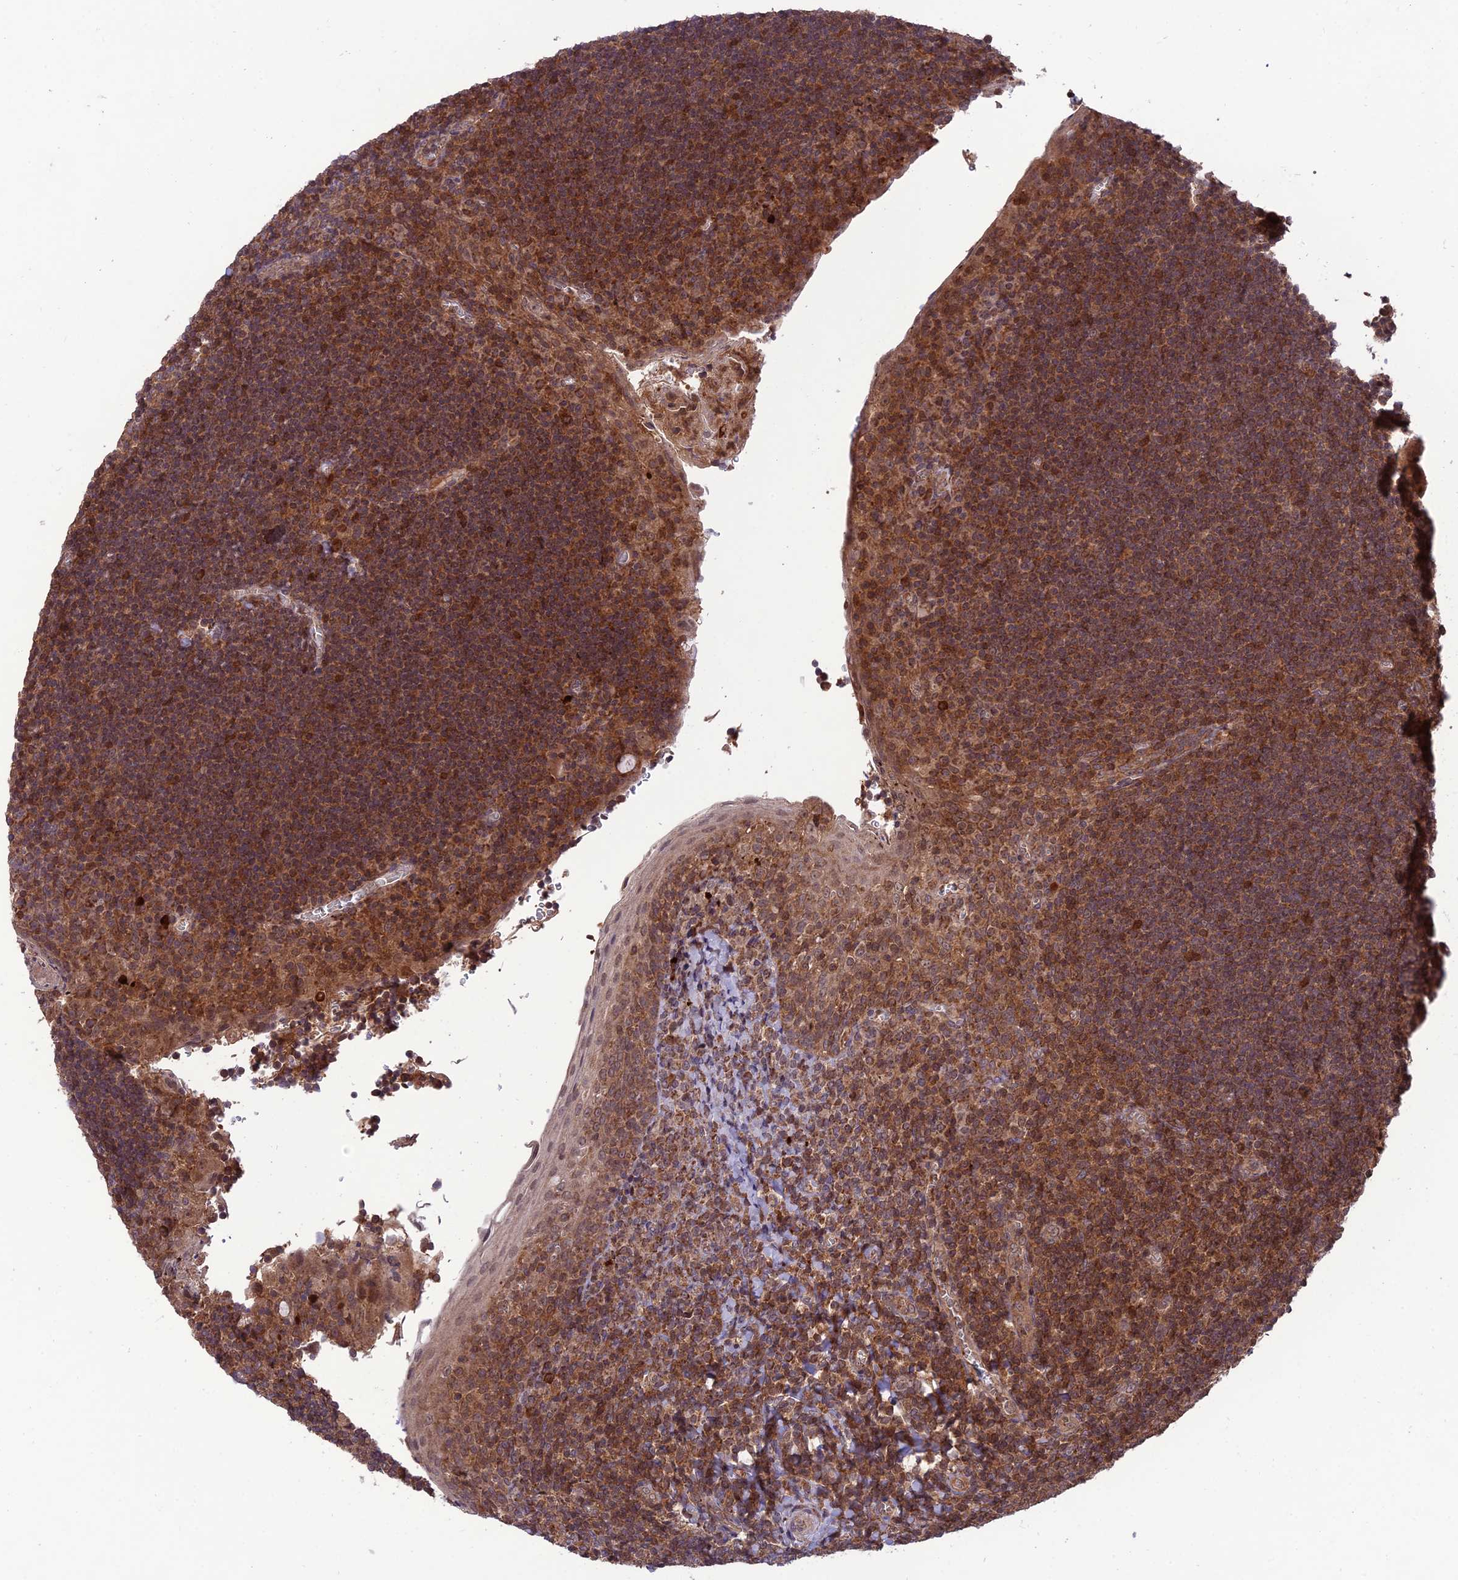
{"staining": {"intensity": "moderate", "quantity": ">75%", "location": "cytoplasmic/membranous"}, "tissue": "tonsil", "cell_type": "Germinal center cells", "image_type": "normal", "snomed": [{"axis": "morphology", "description": "Normal tissue, NOS"}, {"axis": "topography", "description": "Tonsil"}], "caption": "The immunohistochemical stain labels moderate cytoplasmic/membranous staining in germinal center cells of benign tonsil. The staining was performed using DAB (3,3'-diaminobenzidine) to visualize the protein expression in brown, while the nuclei were stained in blue with hematoxylin (Magnification: 20x).", "gene": "NDUFC1", "patient": {"sex": "male", "age": 27}}